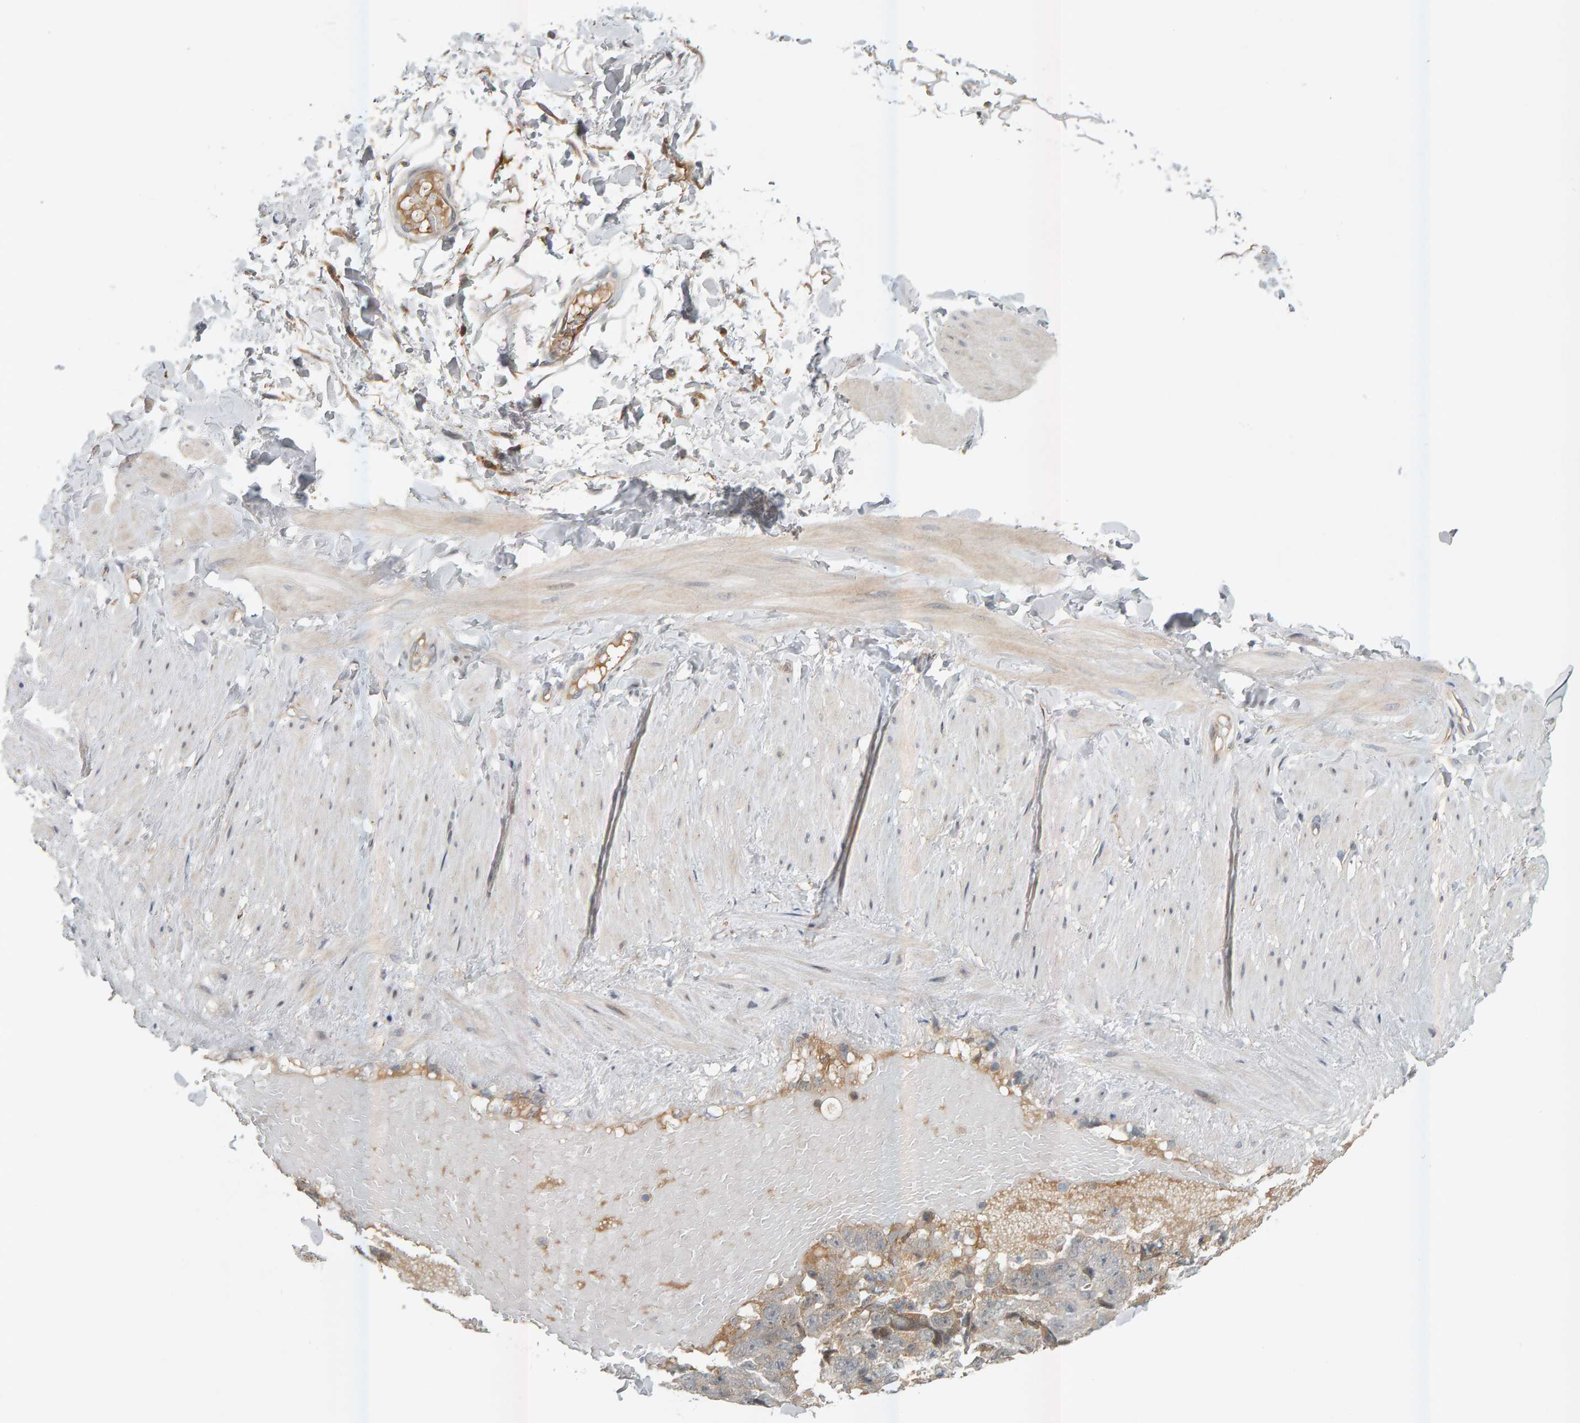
{"staining": {"intensity": "weak", "quantity": "25%-75%", "location": "cytoplasmic/membranous"}, "tissue": "adipose tissue", "cell_type": "Adipocytes", "image_type": "normal", "snomed": [{"axis": "morphology", "description": "Normal tissue, NOS"}, {"axis": "topography", "description": "Adipose tissue"}, {"axis": "topography", "description": "Vascular tissue"}, {"axis": "topography", "description": "Peripheral nerve tissue"}], "caption": "A high-resolution micrograph shows immunohistochemistry (IHC) staining of benign adipose tissue, which shows weak cytoplasmic/membranous staining in about 25%-75% of adipocytes.", "gene": "ZNF160", "patient": {"sex": "male", "age": 25}}